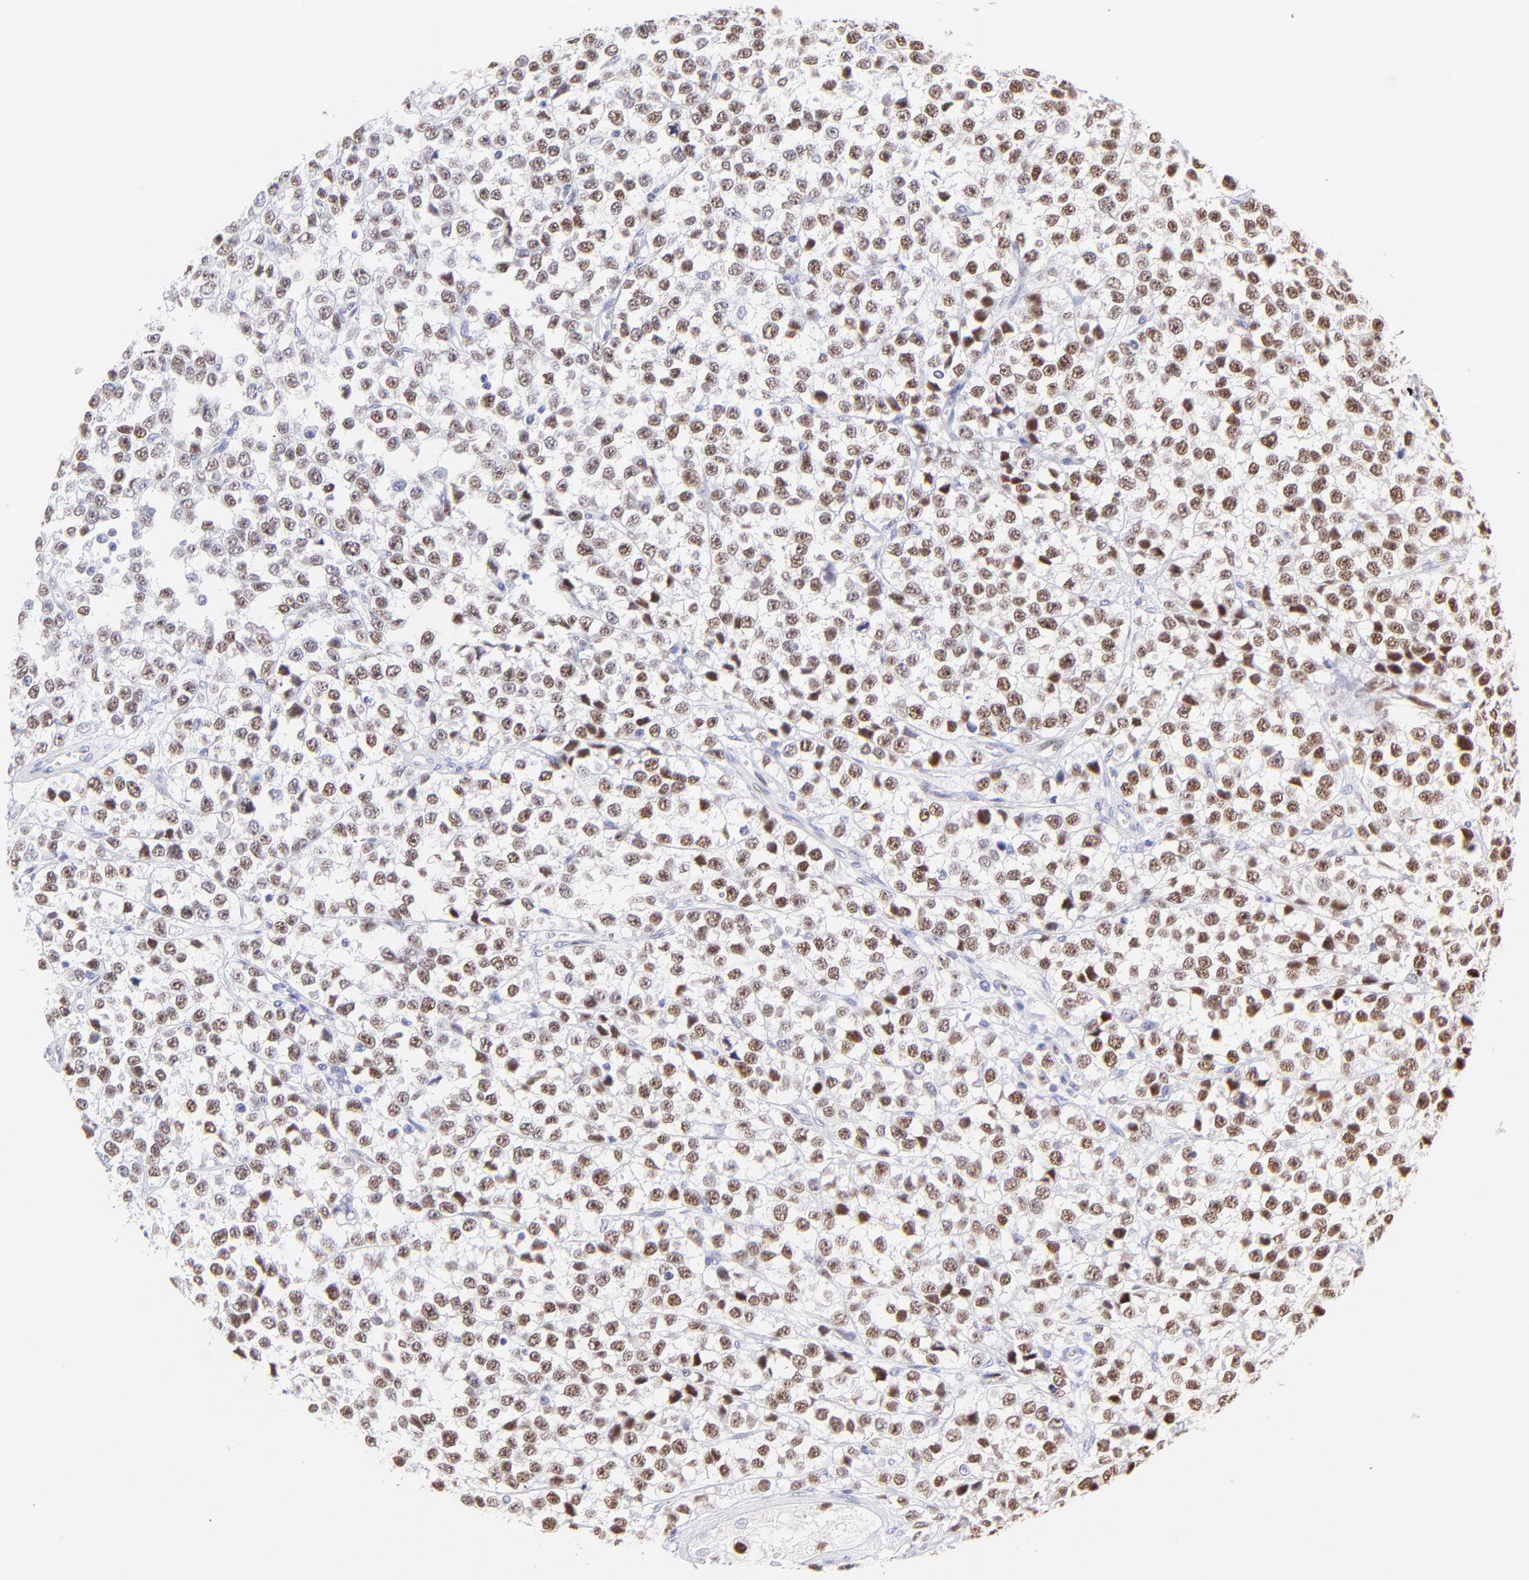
{"staining": {"intensity": "moderate", "quantity": ">75%", "location": "nuclear"}, "tissue": "testis cancer", "cell_type": "Tumor cells", "image_type": "cancer", "snomed": [{"axis": "morphology", "description": "Seminoma, NOS"}, {"axis": "topography", "description": "Testis"}], "caption": "Protein staining of seminoma (testis) tissue shows moderate nuclear staining in about >75% of tumor cells. (Stains: DAB in brown, nuclei in blue, Microscopy: brightfield microscopy at high magnification).", "gene": "KLF4", "patient": {"sex": "male", "age": 25}}